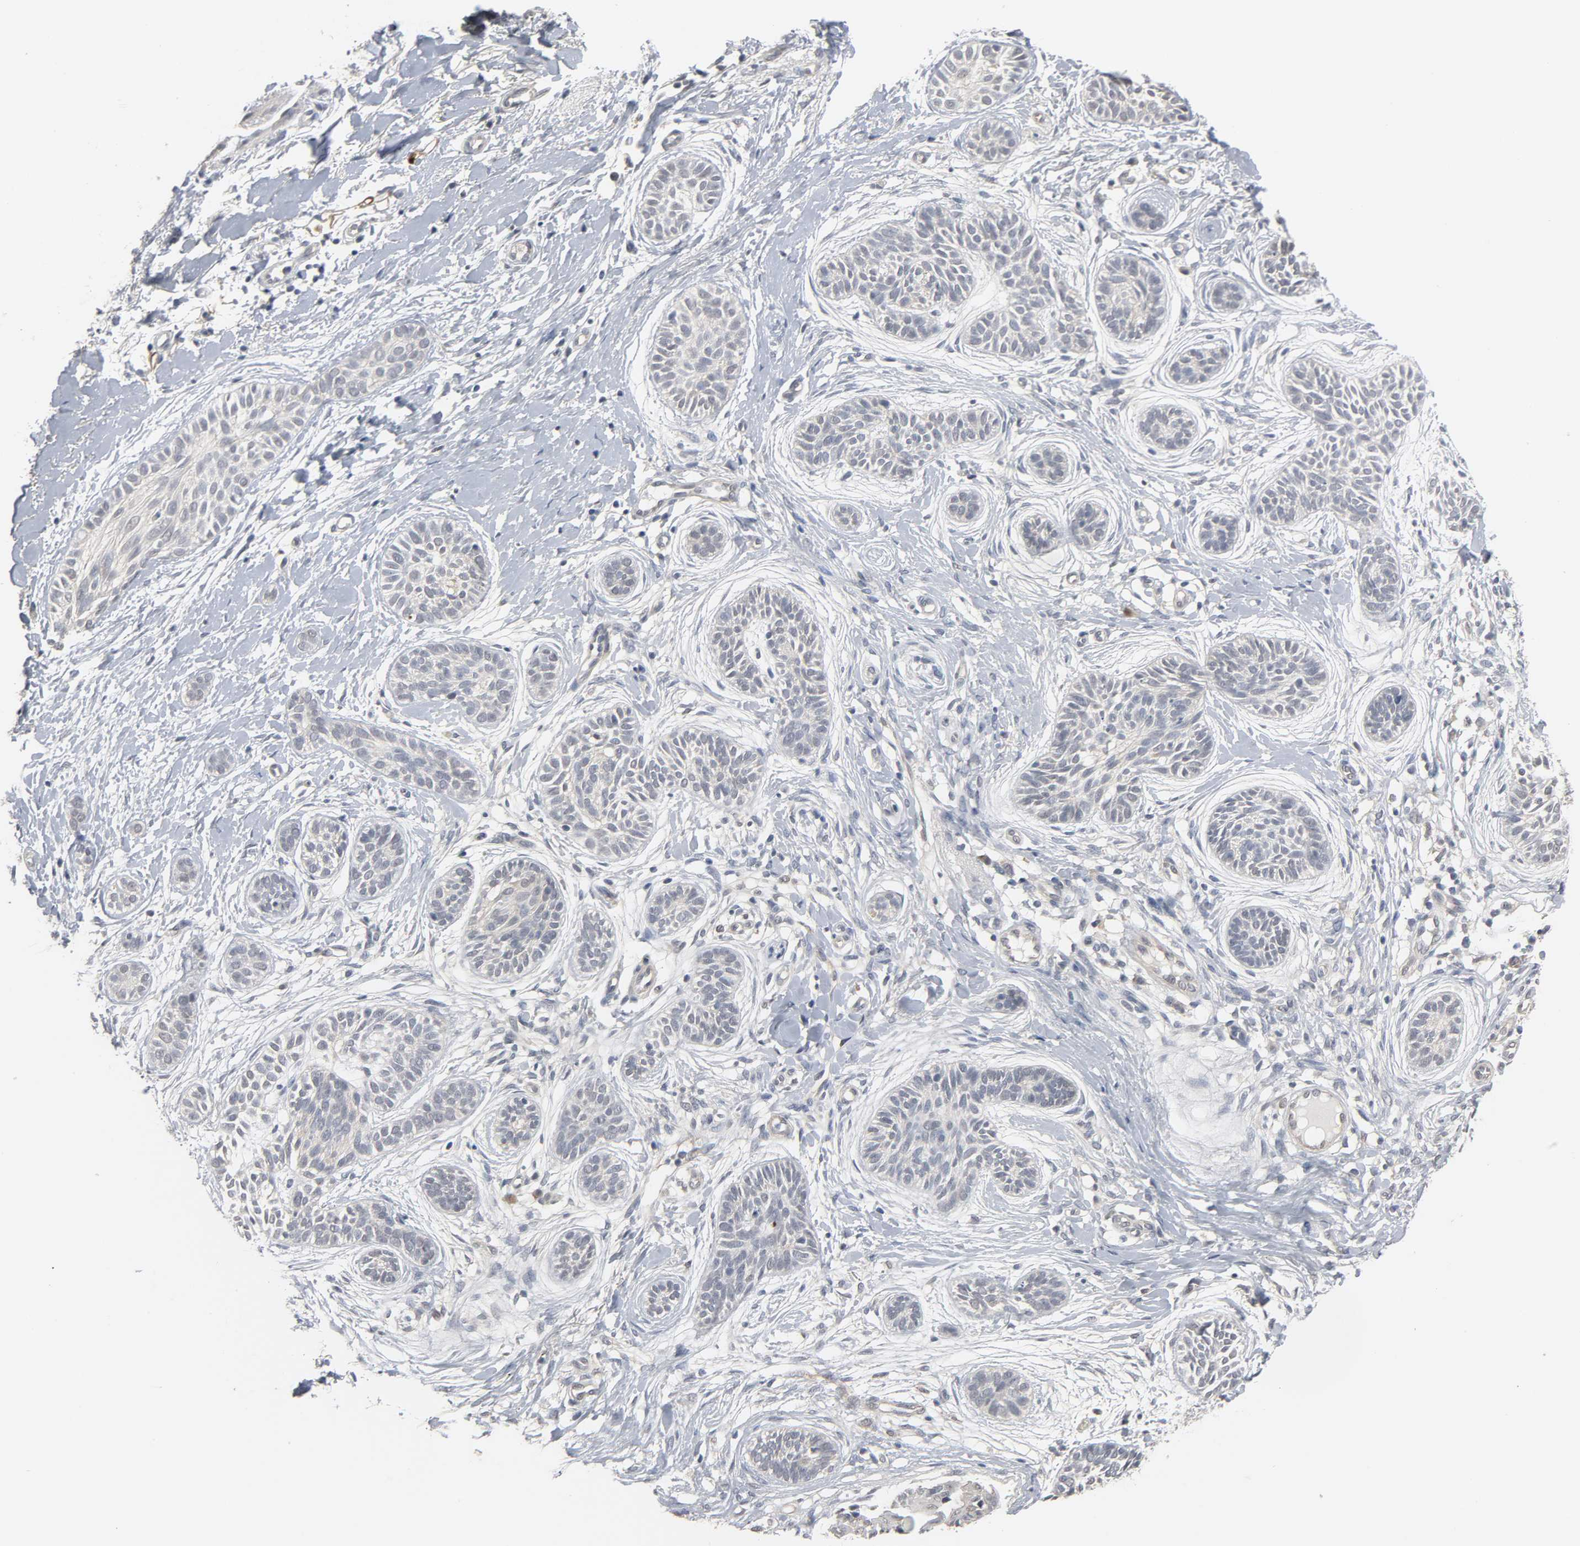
{"staining": {"intensity": "negative", "quantity": "none", "location": "none"}, "tissue": "skin cancer", "cell_type": "Tumor cells", "image_type": "cancer", "snomed": [{"axis": "morphology", "description": "Normal tissue, NOS"}, {"axis": "morphology", "description": "Basal cell carcinoma"}, {"axis": "topography", "description": "Skin"}], "caption": "Protein analysis of skin cancer (basal cell carcinoma) exhibits no significant positivity in tumor cells. (DAB (3,3'-diaminobenzidine) immunohistochemistry (IHC) visualized using brightfield microscopy, high magnification).", "gene": "ACSS2", "patient": {"sex": "male", "age": 63}}